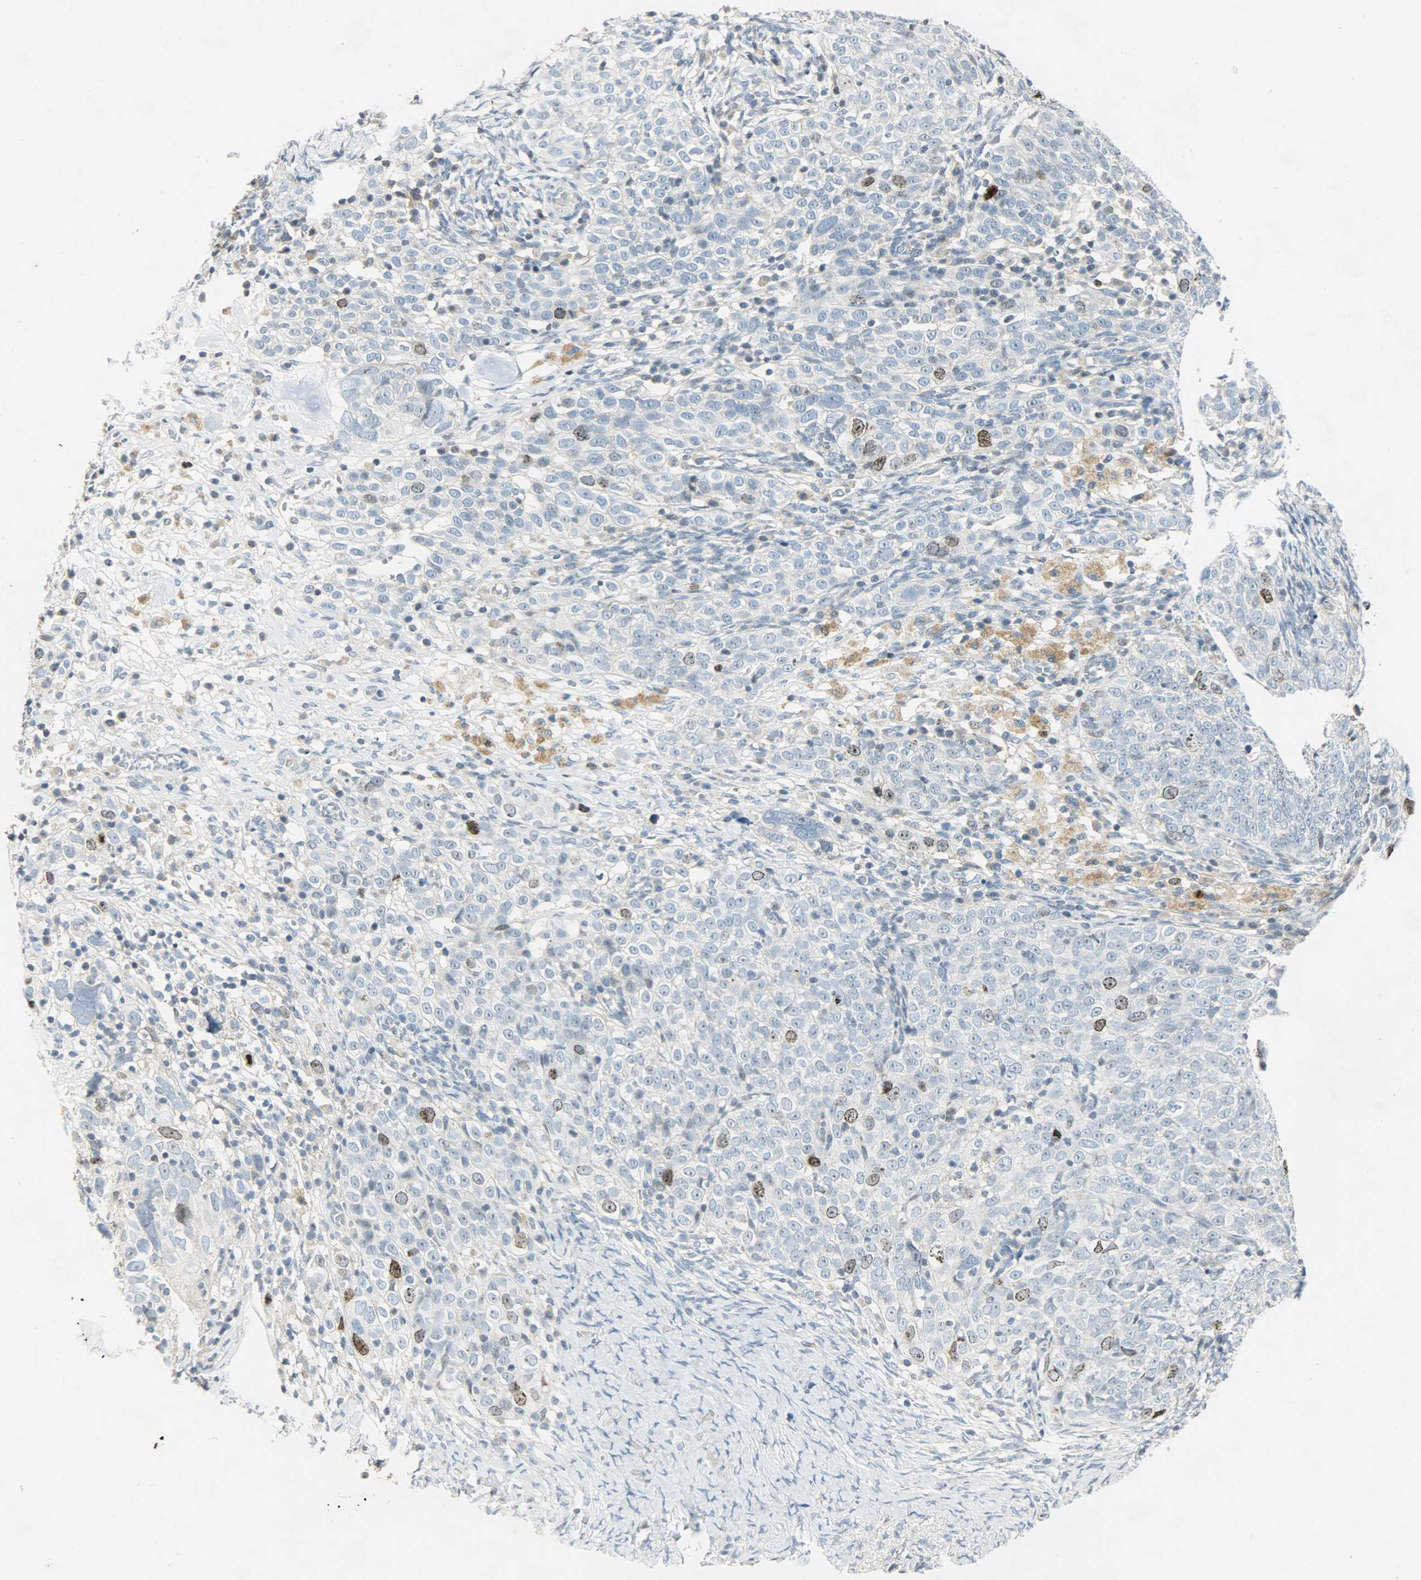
{"staining": {"intensity": "moderate", "quantity": "25%-75%", "location": "nuclear"}, "tissue": "ovarian cancer", "cell_type": "Tumor cells", "image_type": "cancer", "snomed": [{"axis": "morphology", "description": "Normal tissue, NOS"}, {"axis": "morphology", "description": "Cystadenocarcinoma, serous, NOS"}, {"axis": "topography", "description": "Ovary"}], "caption": "Immunohistochemical staining of serous cystadenocarcinoma (ovarian) exhibits medium levels of moderate nuclear protein expression in about 25%-75% of tumor cells. (brown staining indicates protein expression, while blue staining denotes nuclei).", "gene": "AURKB", "patient": {"sex": "female", "age": 62}}